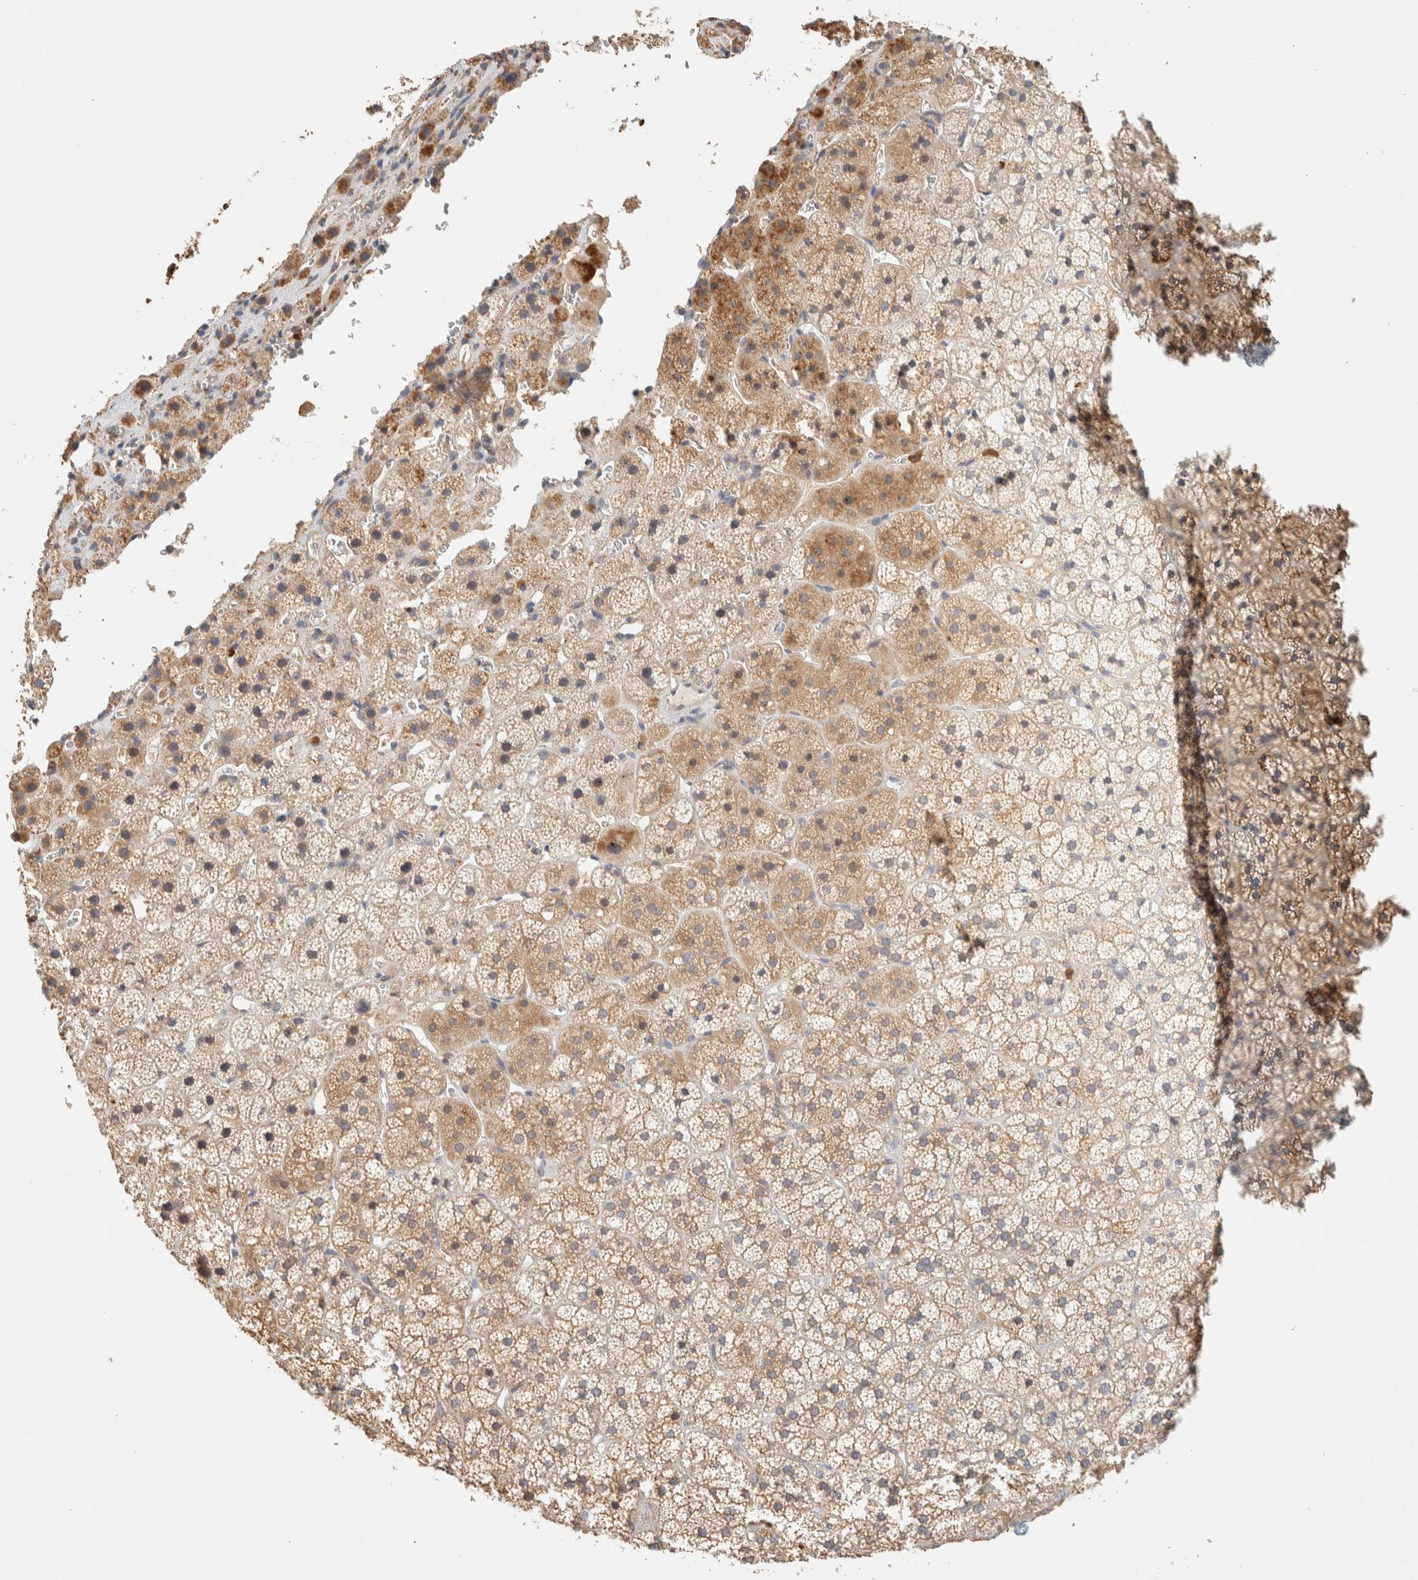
{"staining": {"intensity": "moderate", "quantity": ">75%", "location": "cytoplasmic/membranous"}, "tissue": "adrenal gland", "cell_type": "Glandular cells", "image_type": "normal", "snomed": [{"axis": "morphology", "description": "Normal tissue, NOS"}, {"axis": "topography", "description": "Adrenal gland"}], "caption": "This histopathology image shows benign adrenal gland stained with immunohistochemistry to label a protein in brown. The cytoplasmic/membranous of glandular cells show moderate positivity for the protein. Nuclei are counter-stained blue.", "gene": "TTC3", "patient": {"sex": "female", "age": 44}}